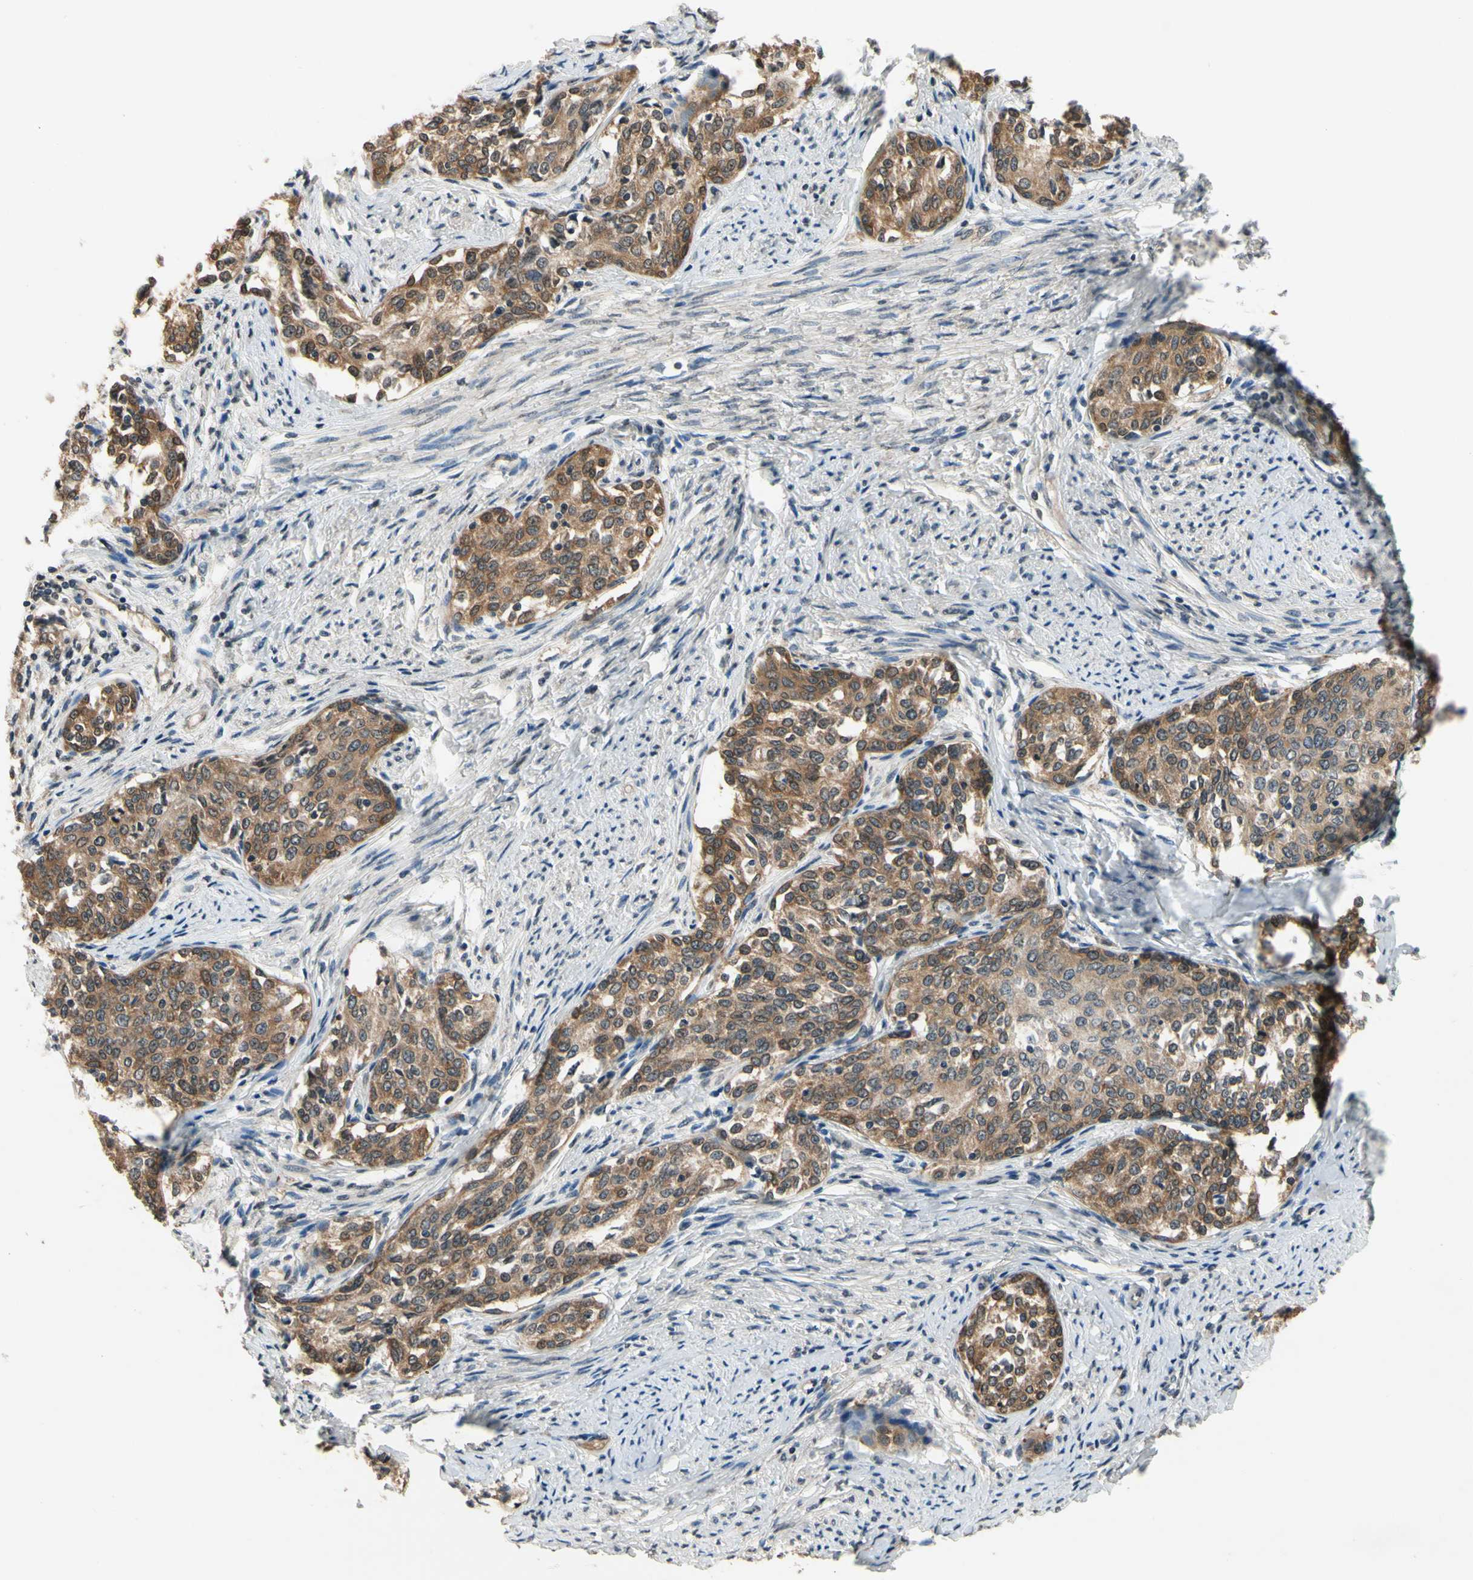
{"staining": {"intensity": "moderate", "quantity": ">75%", "location": "cytoplasmic/membranous"}, "tissue": "cervical cancer", "cell_type": "Tumor cells", "image_type": "cancer", "snomed": [{"axis": "morphology", "description": "Squamous cell carcinoma, NOS"}, {"axis": "morphology", "description": "Adenocarcinoma, NOS"}, {"axis": "topography", "description": "Cervix"}], "caption": "Immunohistochemical staining of adenocarcinoma (cervical) shows moderate cytoplasmic/membranous protein staining in about >75% of tumor cells.", "gene": "GCLC", "patient": {"sex": "female", "age": 52}}